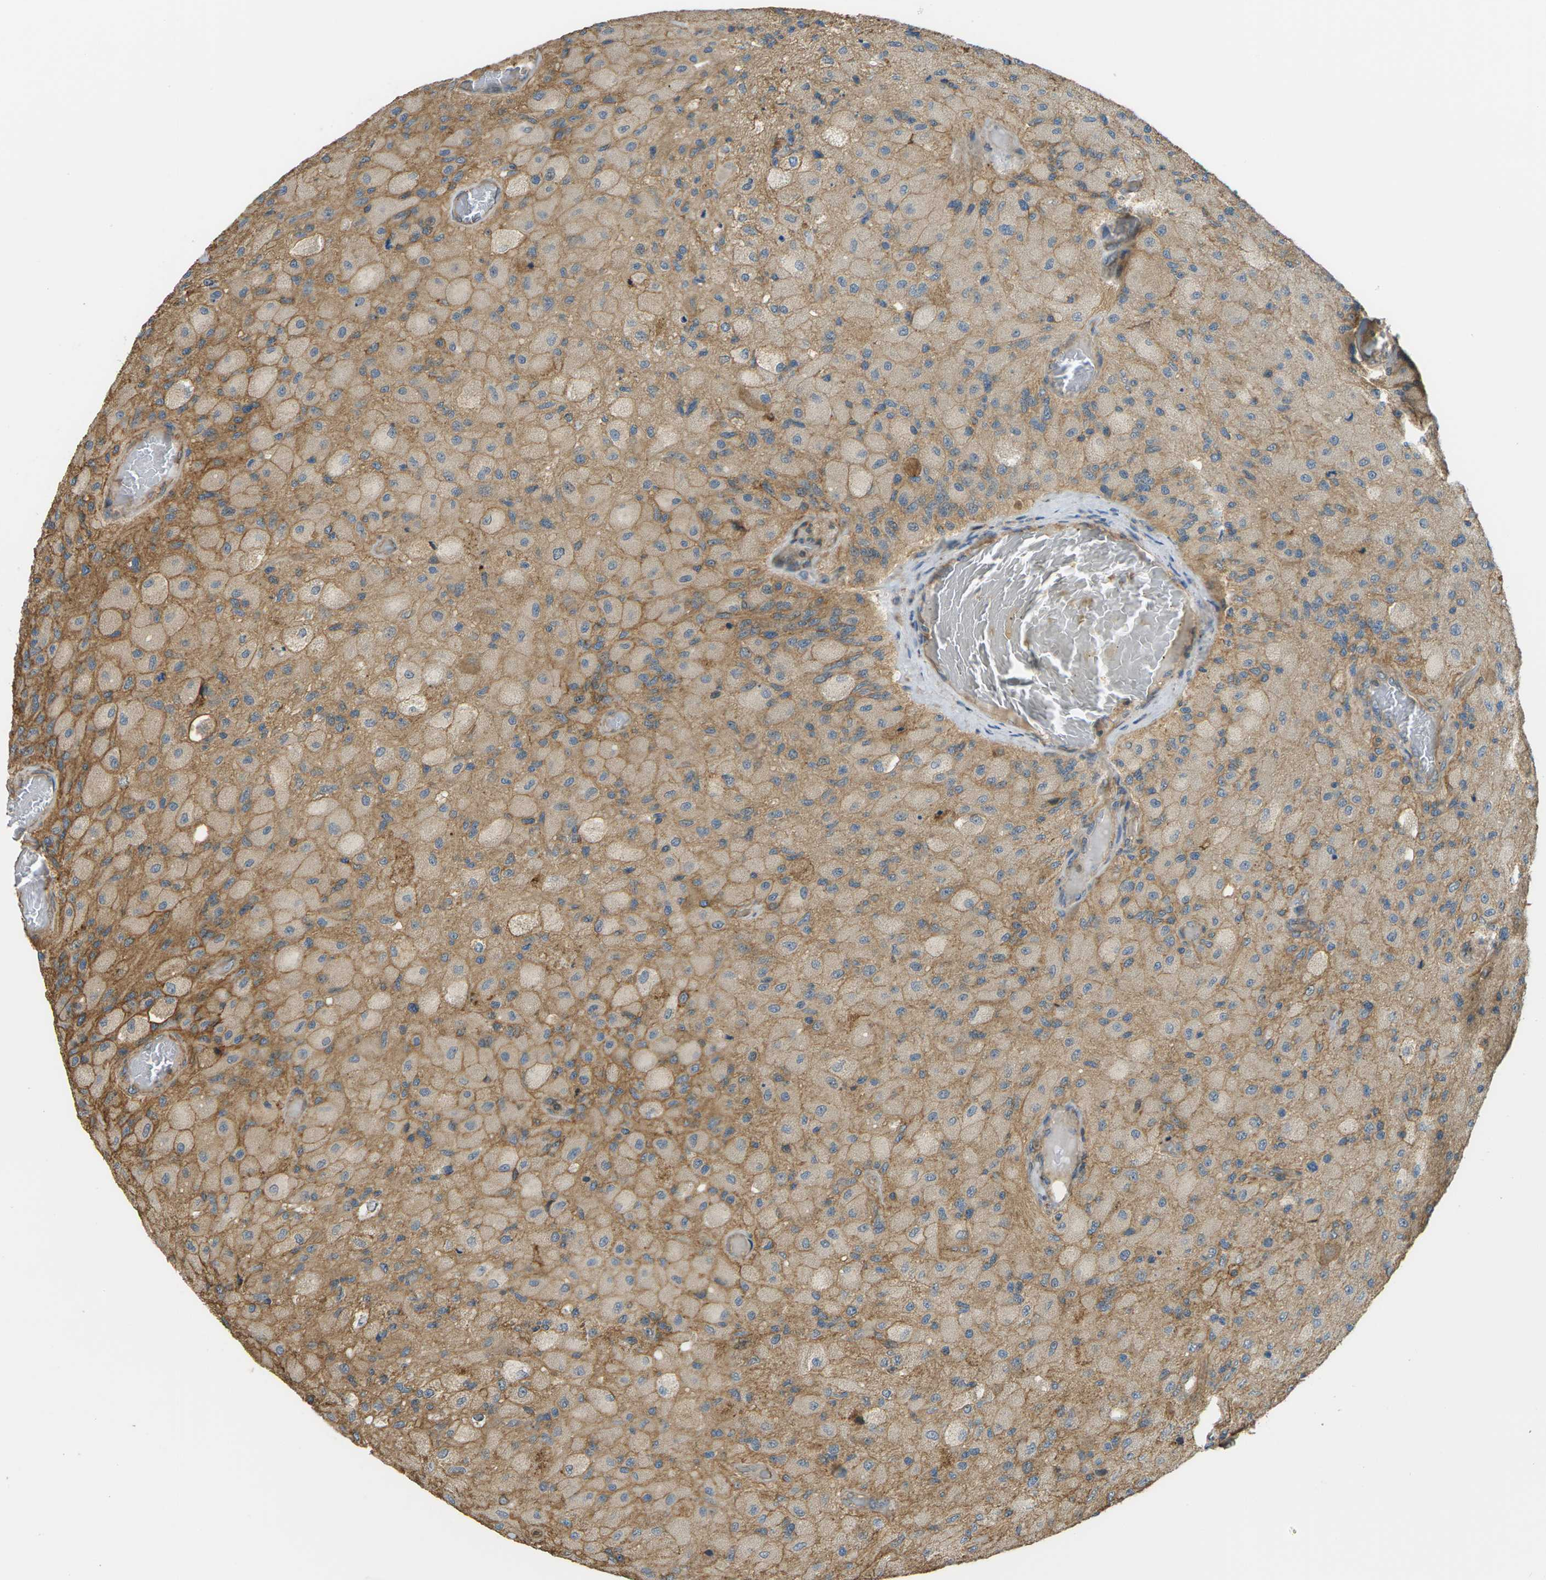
{"staining": {"intensity": "moderate", "quantity": ">75%", "location": "cytoplasmic/membranous"}, "tissue": "glioma", "cell_type": "Tumor cells", "image_type": "cancer", "snomed": [{"axis": "morphology", "description": "Normal tissue, NOS"}, {"axis": "morphology", "description": "Glioma, malignant, High grade"}, {"axis": "topography", "description": "Cerebral cortex"}], "caption": "Glioma tissue exhibits moderate cytoplasmic/membranous positivity in about >75% of tumor cells", "gene": "DDHD2", "patient": {"sex": "male", "age": 77}}